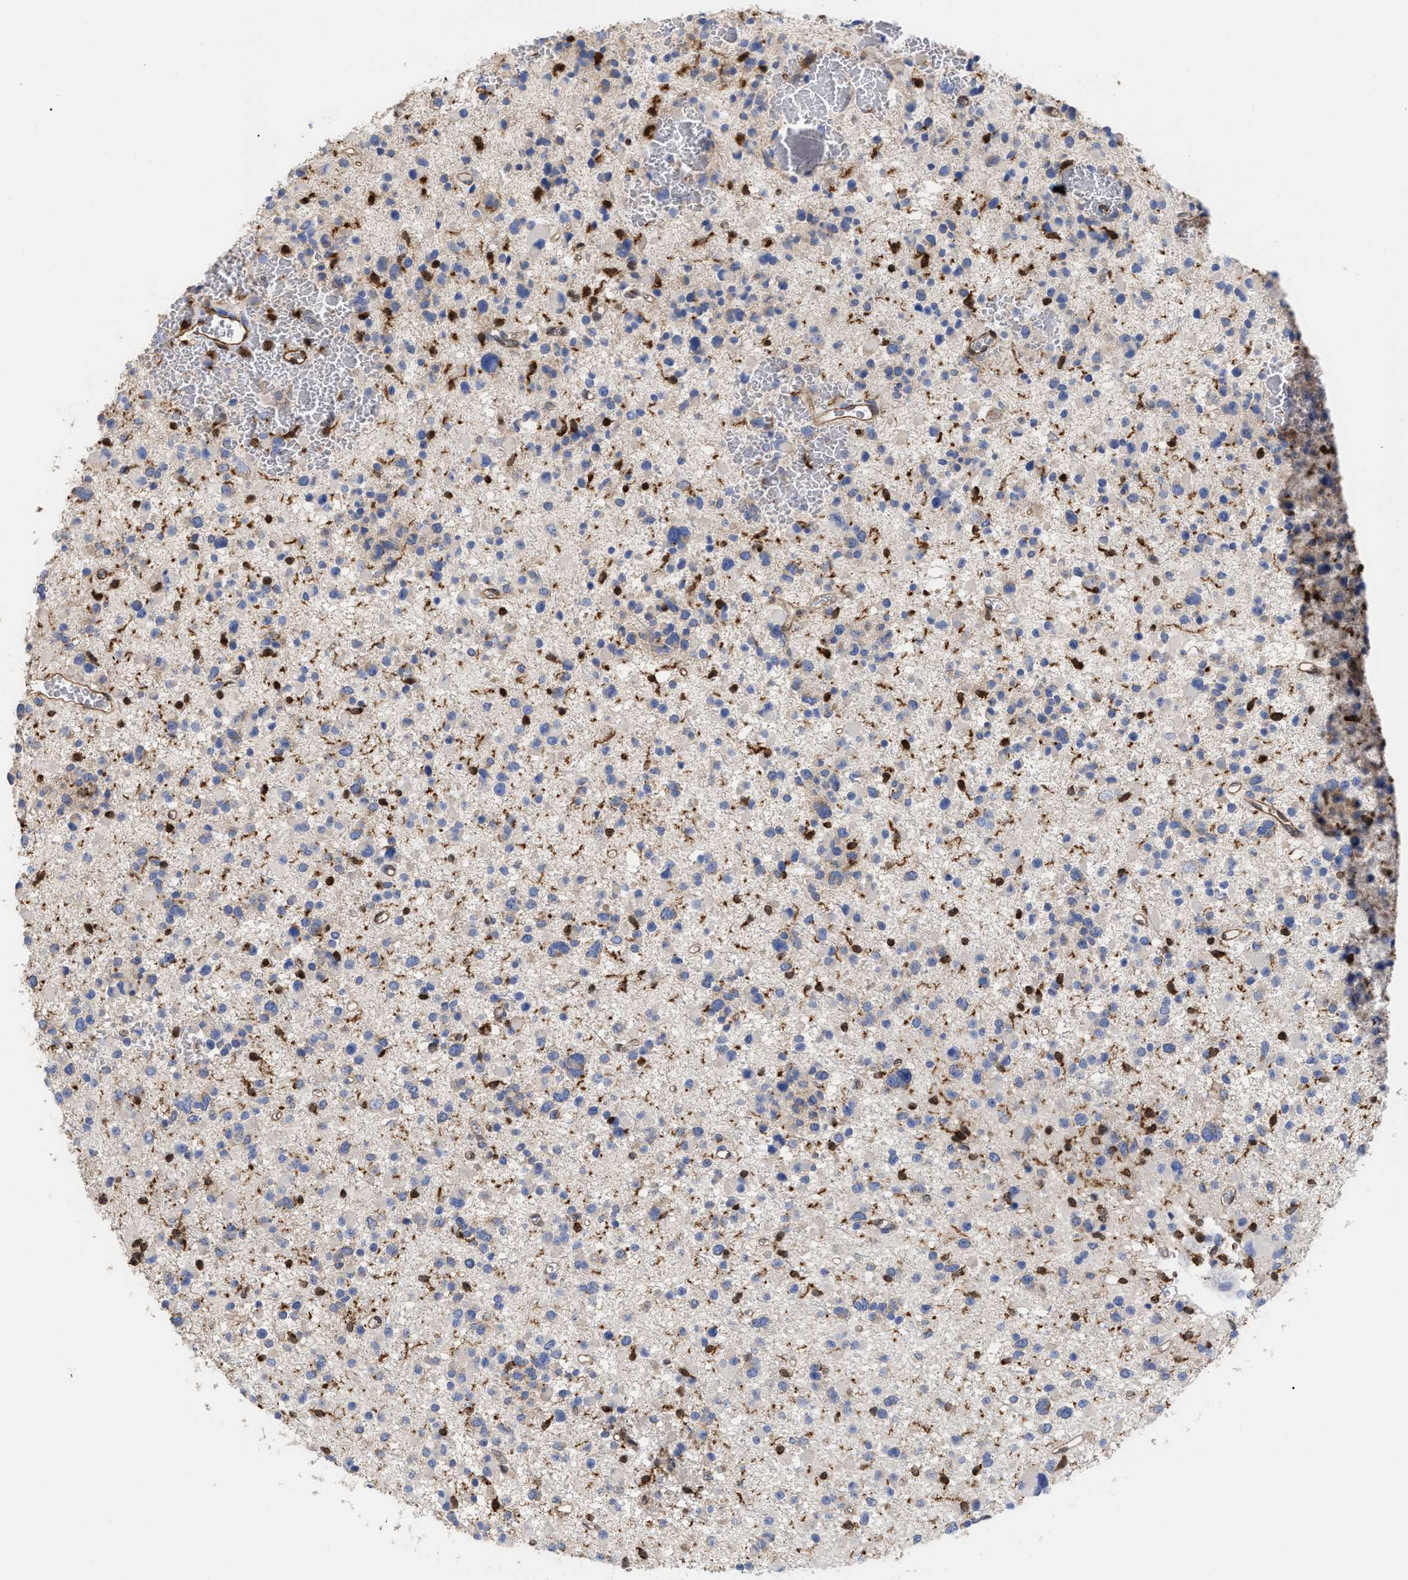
{"staining": {"intensity": "negative", "quantity": "none", "location": "none"}, "tissue": "glioma", "cell_type": "Tumor cells", "image_type": "cancer", "snomed": [{"axis": "morphology", "description": "Glioma, malignant, Low grade"}, {"axis": "topography", "description": "Brain"}], "caption": "Glioma was stained to show a protein in brown. There is no significant expression in tumor cells.", "gene": "GIMAP4", "patient": {"sex": "female", "age": 22}}